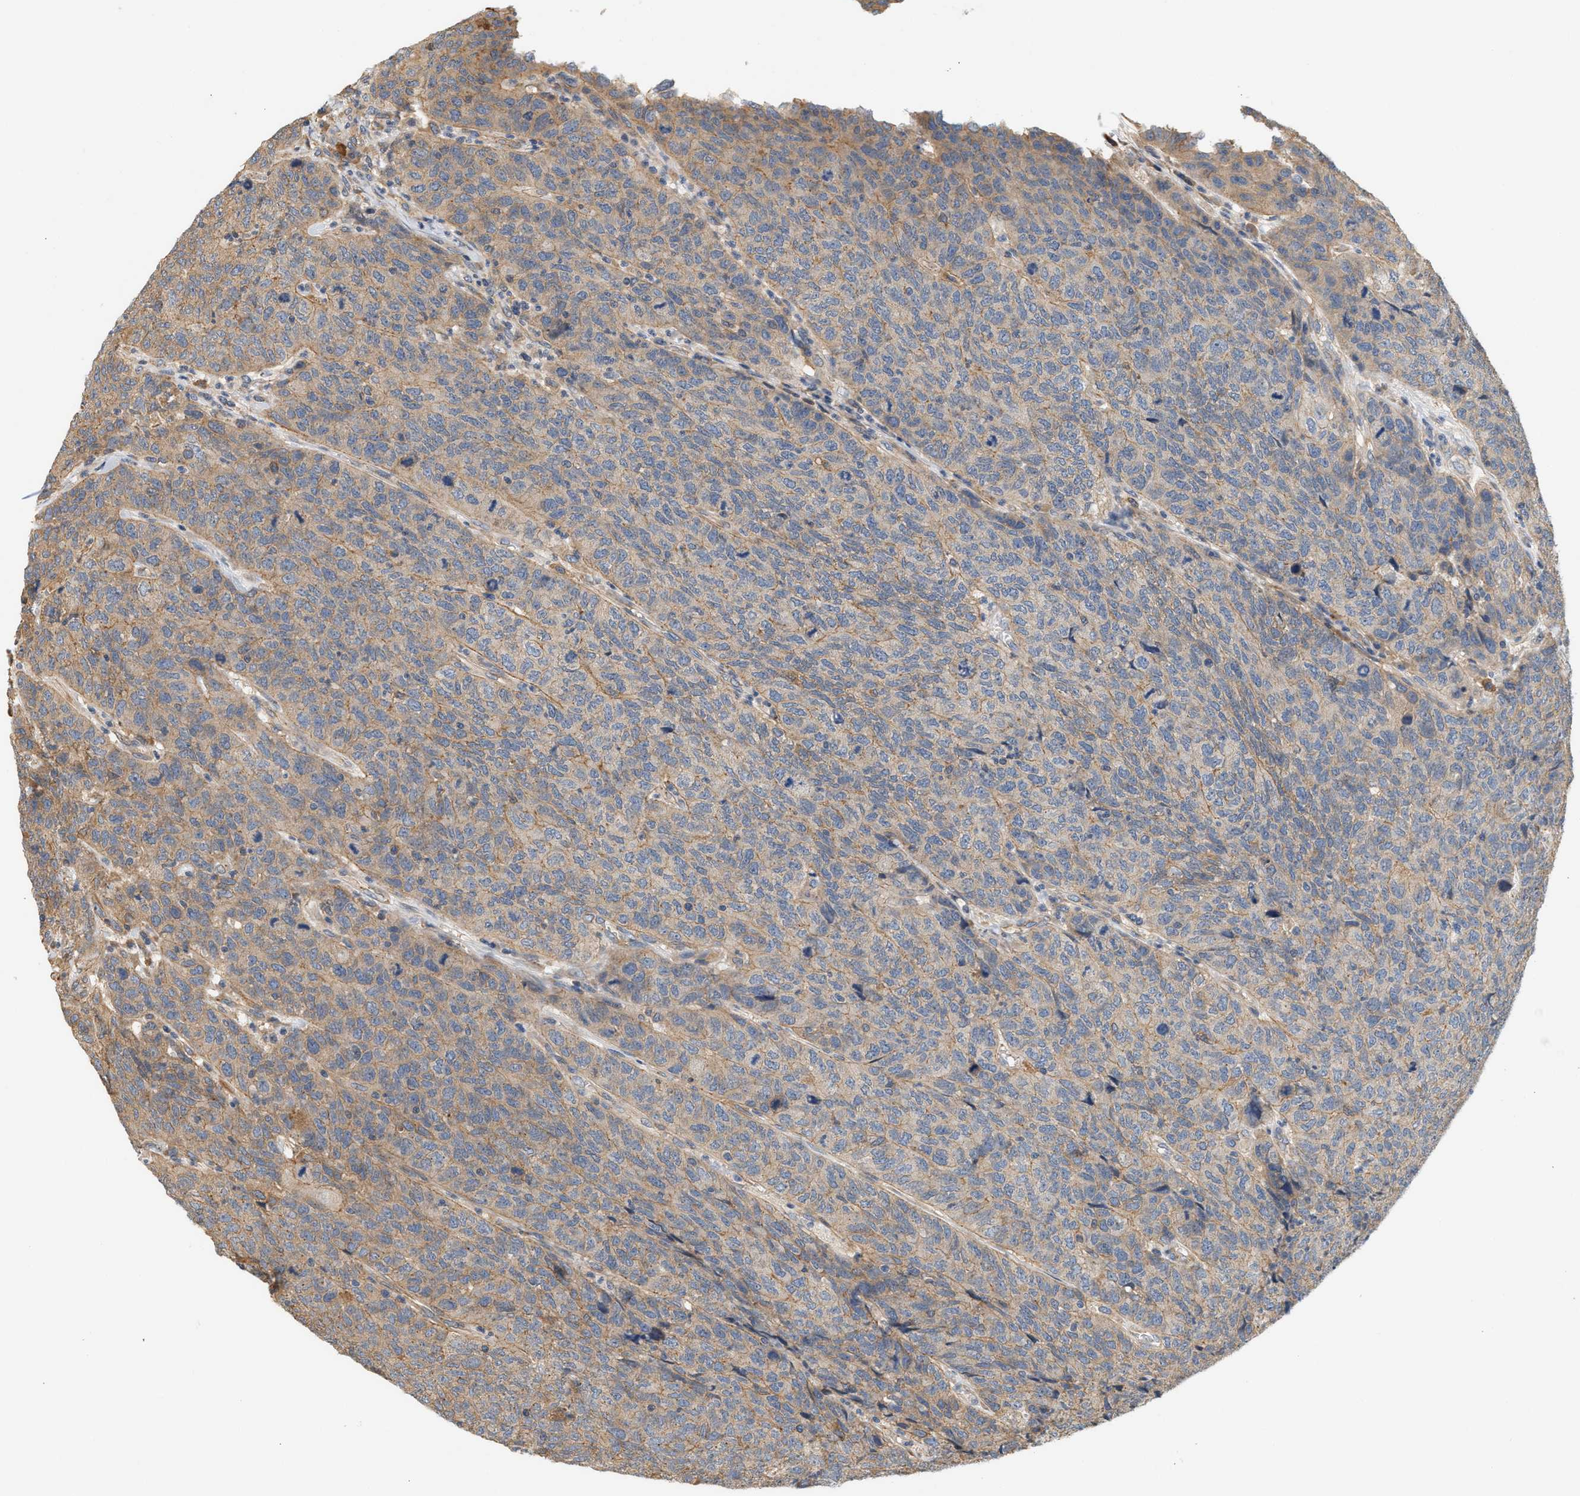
{"staining": {"intensity": "weak", "quantity": ">75%", "location": "cytoplasmic/membranous"}, "tissue": "head and neck cancer", "cell_type": "Tumor cells", "image_type": "cancer", "snomed": [{"axis": "morphology", "description": "Squamous cell carcinoma, NOS"}, {"axis": "topography", "description": "Head-Neck"}], "caption": "Head and neck cancer (squamous cell carcinoma) tissue displays weak cytoplasmic/membranous expression in approximately >75% of tumor cells", "gene": "CTXN1", "patient": {"sex": "male", "age": 66}}